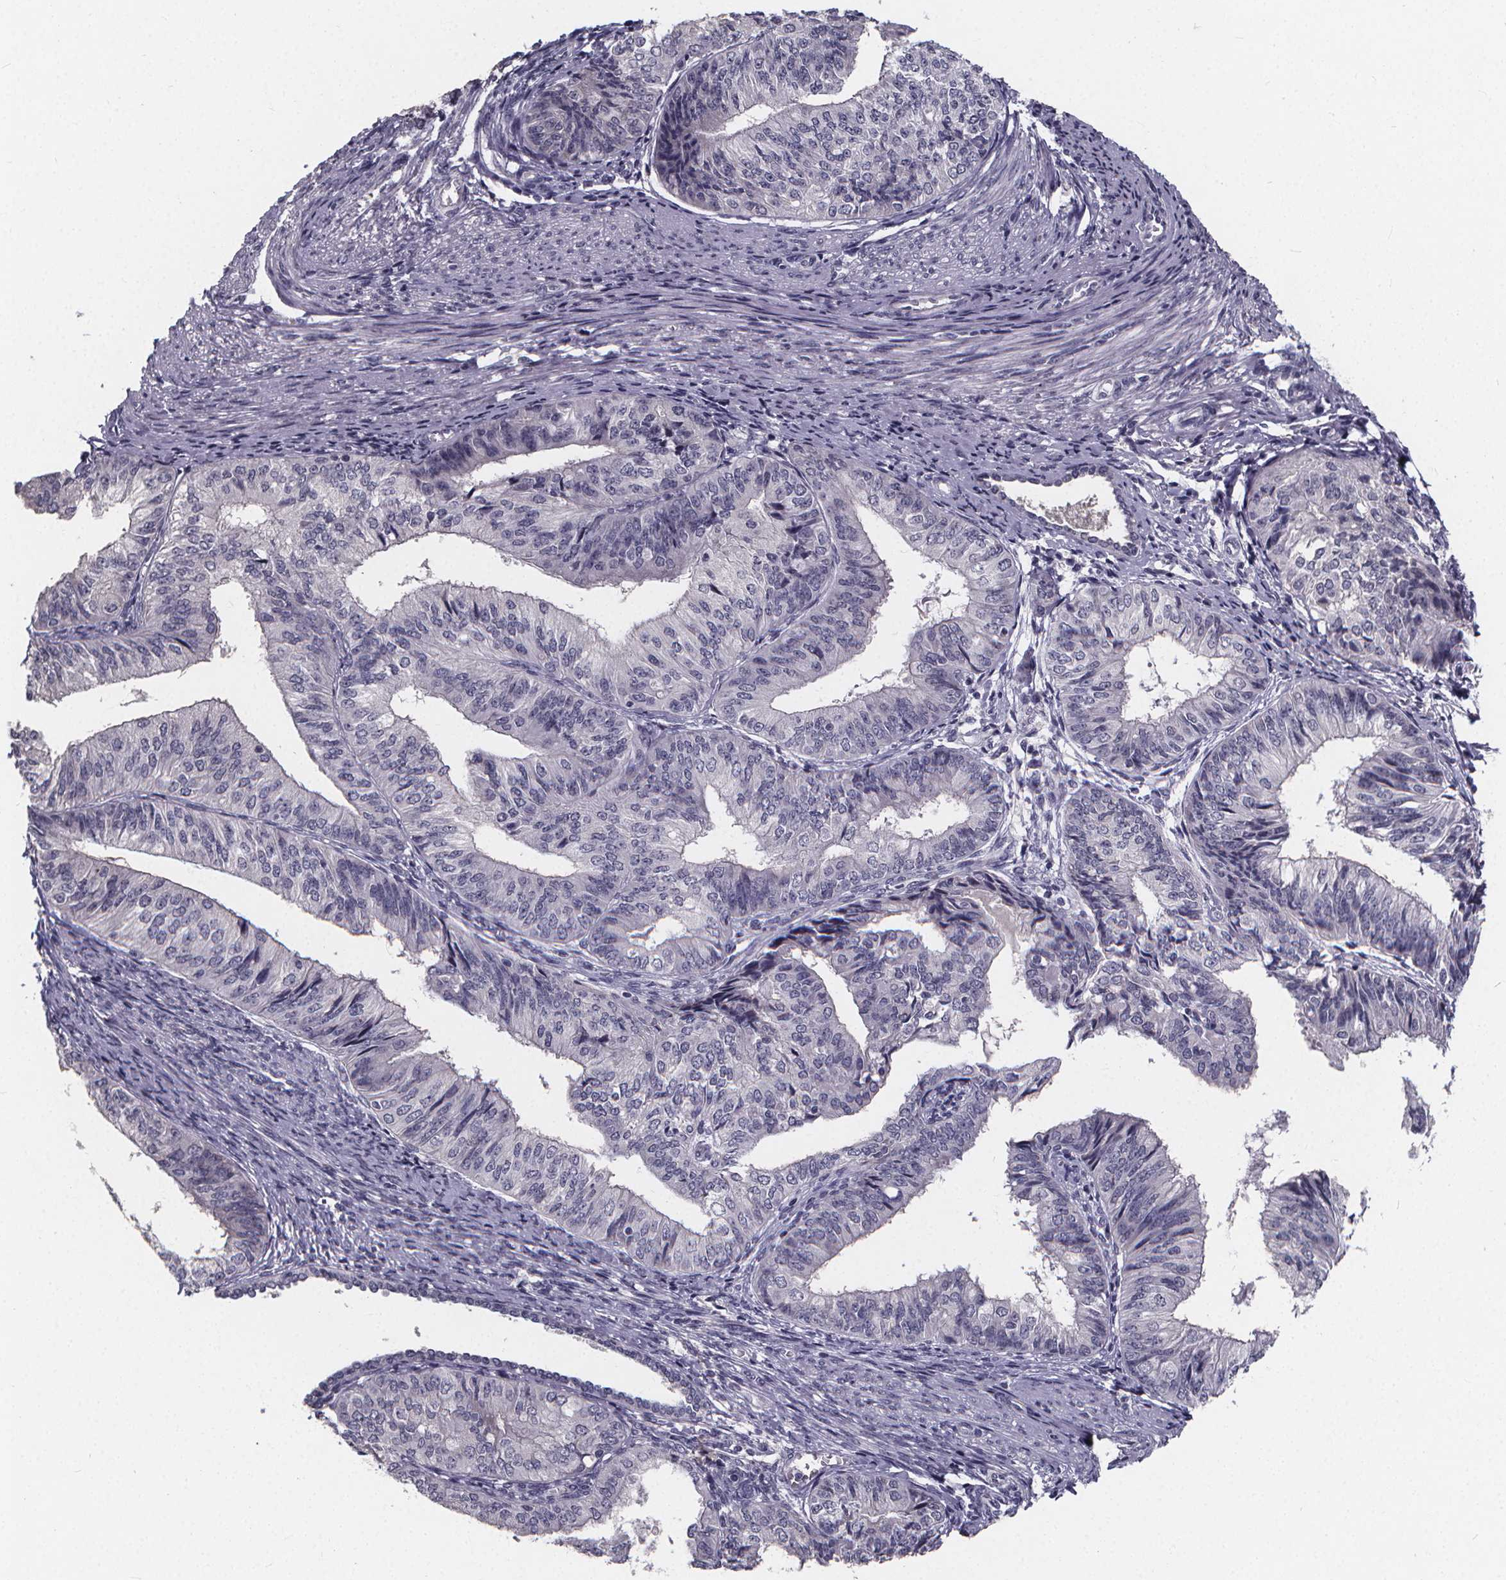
{"staining": {"intensity": "negative", "quantity": "none", "location": "none"}, "tissue": "endometrial cancer", "cell_type": "Tumor cells", "image_type": "cancer", "snomed": [{"axis": "morphology", "description": "Adenocarcinoma, NOS"}, {"axis": "topography", "description": "Endometrium"}], "caption": "Immunohistochemistry image of neoplastic tissue: endometrial cancer (adenocarcinoma) stained with DAB reveals no significant protein expression in tumor cells.", "gene": "AGT", "patient": {"sex": "female", "age": 58}}